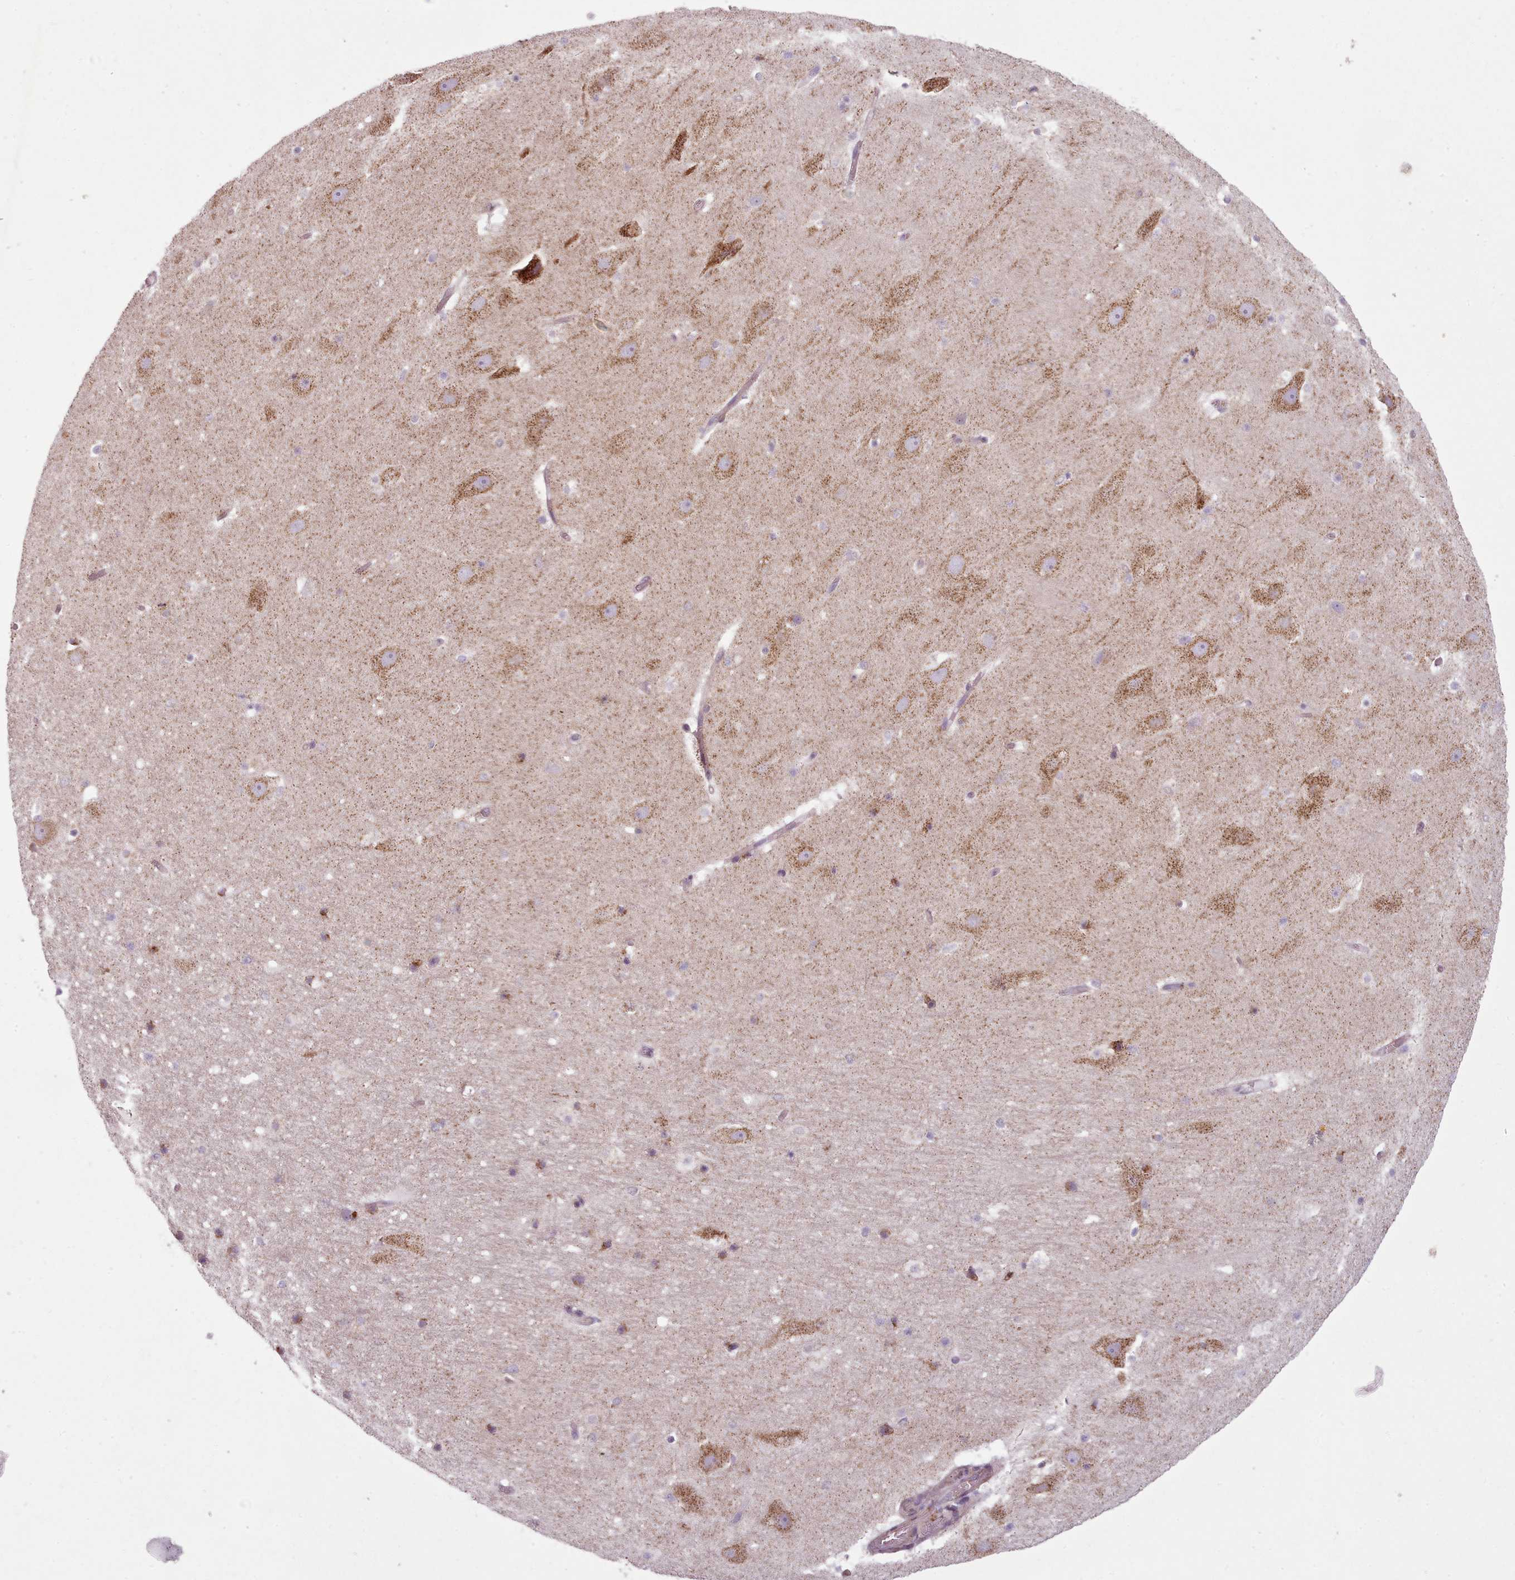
{"staining": {"intensity": "moderate", "quantity": "<25%", "location": "cytoplasmic/membranous"}, "tissue": "hippocampus", "cell_type": "Glial cells", "image_type": "normal", "snomed": [{"axis": "morphology", "description": "Normal tissue, NOS"}, {"axis": "topography", "description": "Hippocampus"}], "caption": "Protein staining of normal hippocampus demonstrates moderate cytoplasmic/membranous positivity in about <25% of glial cells.", "gene": "LAPTM5", "patient": {"sex": "male", "age": 37}}